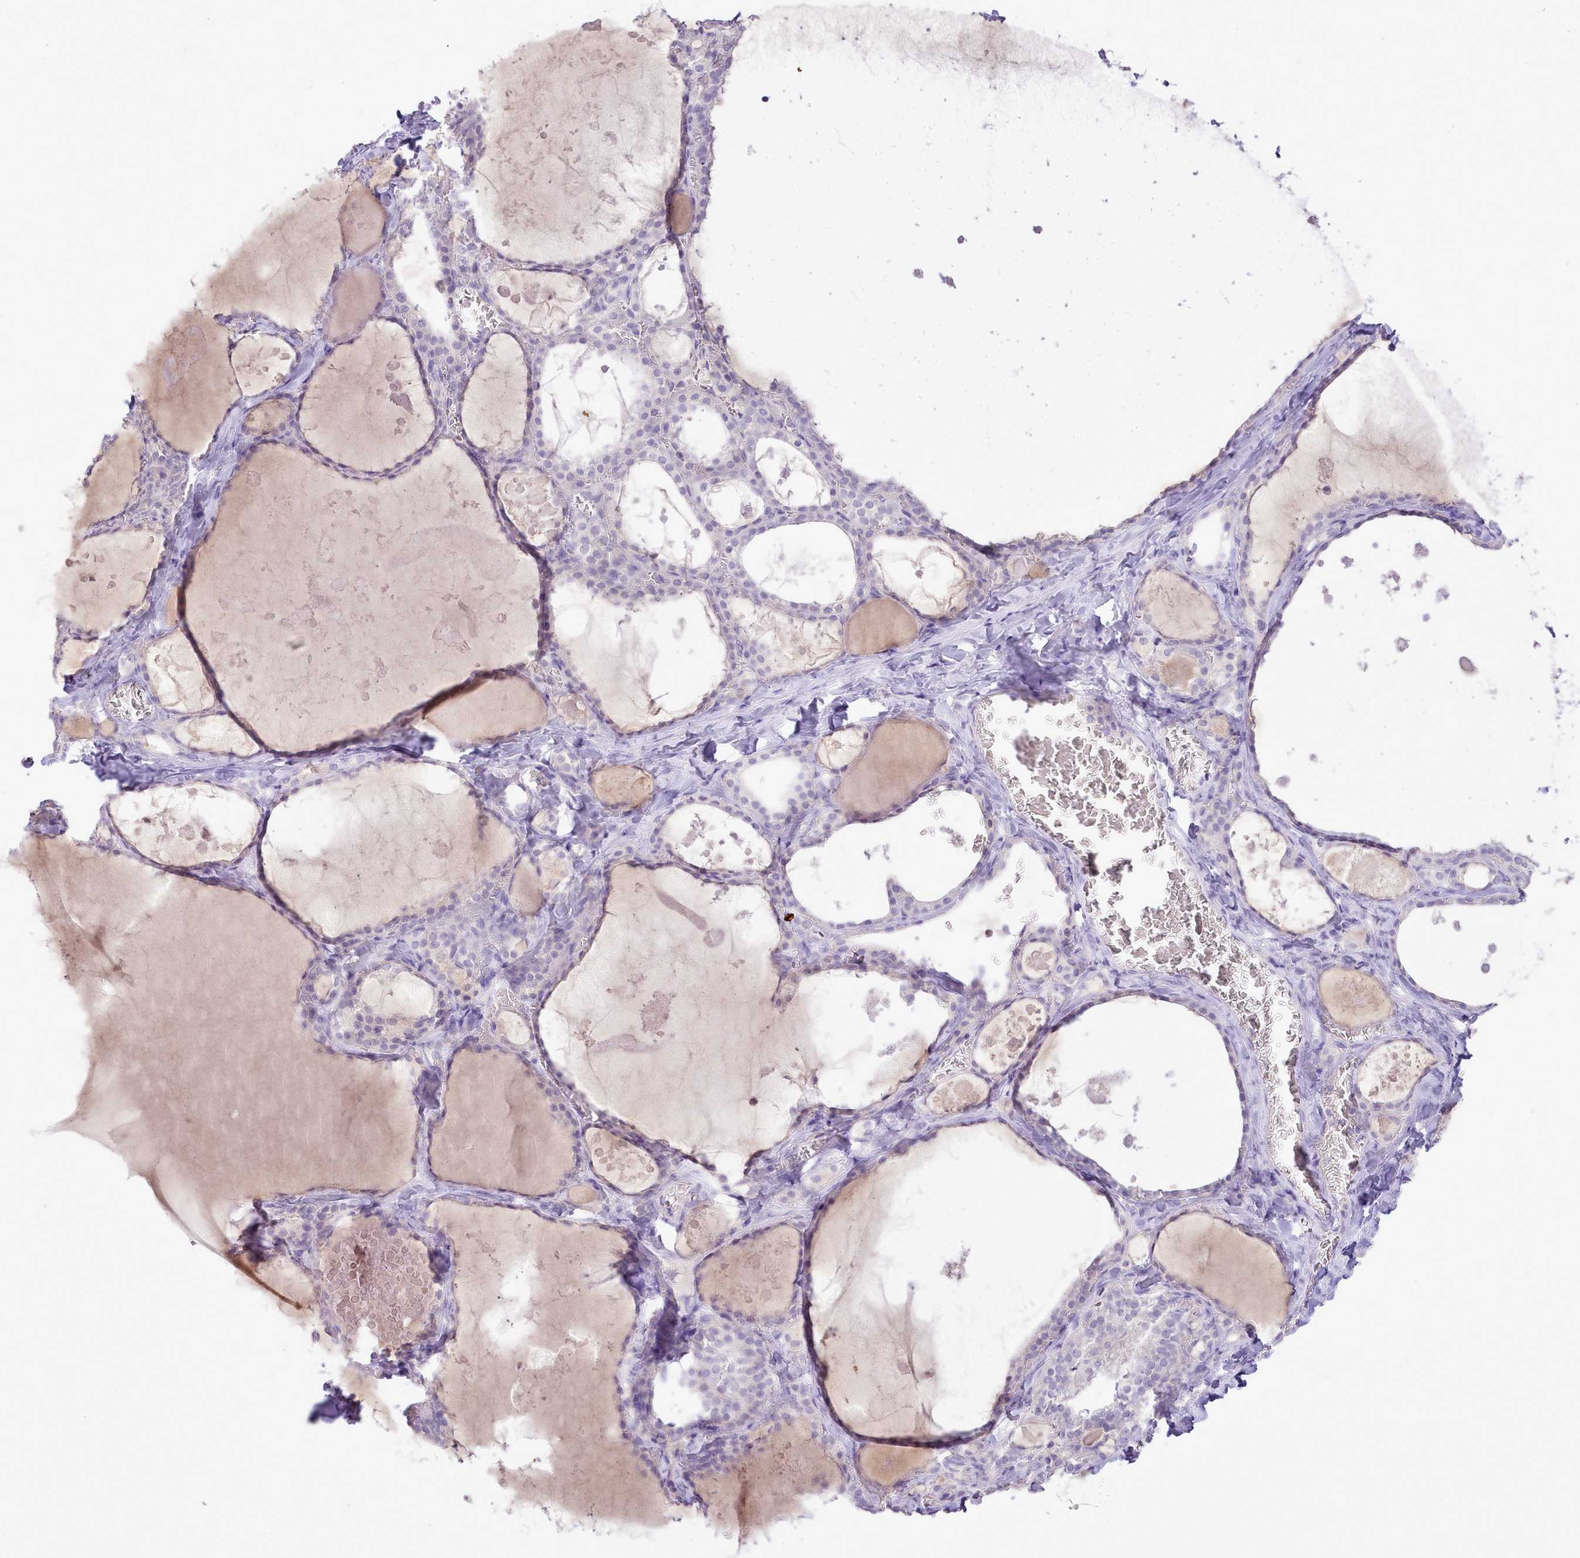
{"staining": {"intensity": "negative", "quantity": "none", "location": "none"}, "tissue": "thyroid gland", "cell_type": "Glandular cells", "image_type": "normal", "snomed": [{"axis": "morphology", "description": "Normal tissue, NOS"}, {"axis": "topography", "description": "Thyroid gland"}], "caption": "High magnification brightfield microscopy of benign thyroid gland stained with DAB (brown) and counterstained with hematoxylin (blue): glandular cells show no significant staining. (DAB immunohistochemistry (IHC) visualized using brightfield microscopy, high magnification).", "gene": "MDFI", "patient": {"sex": "male", "age": 56}}